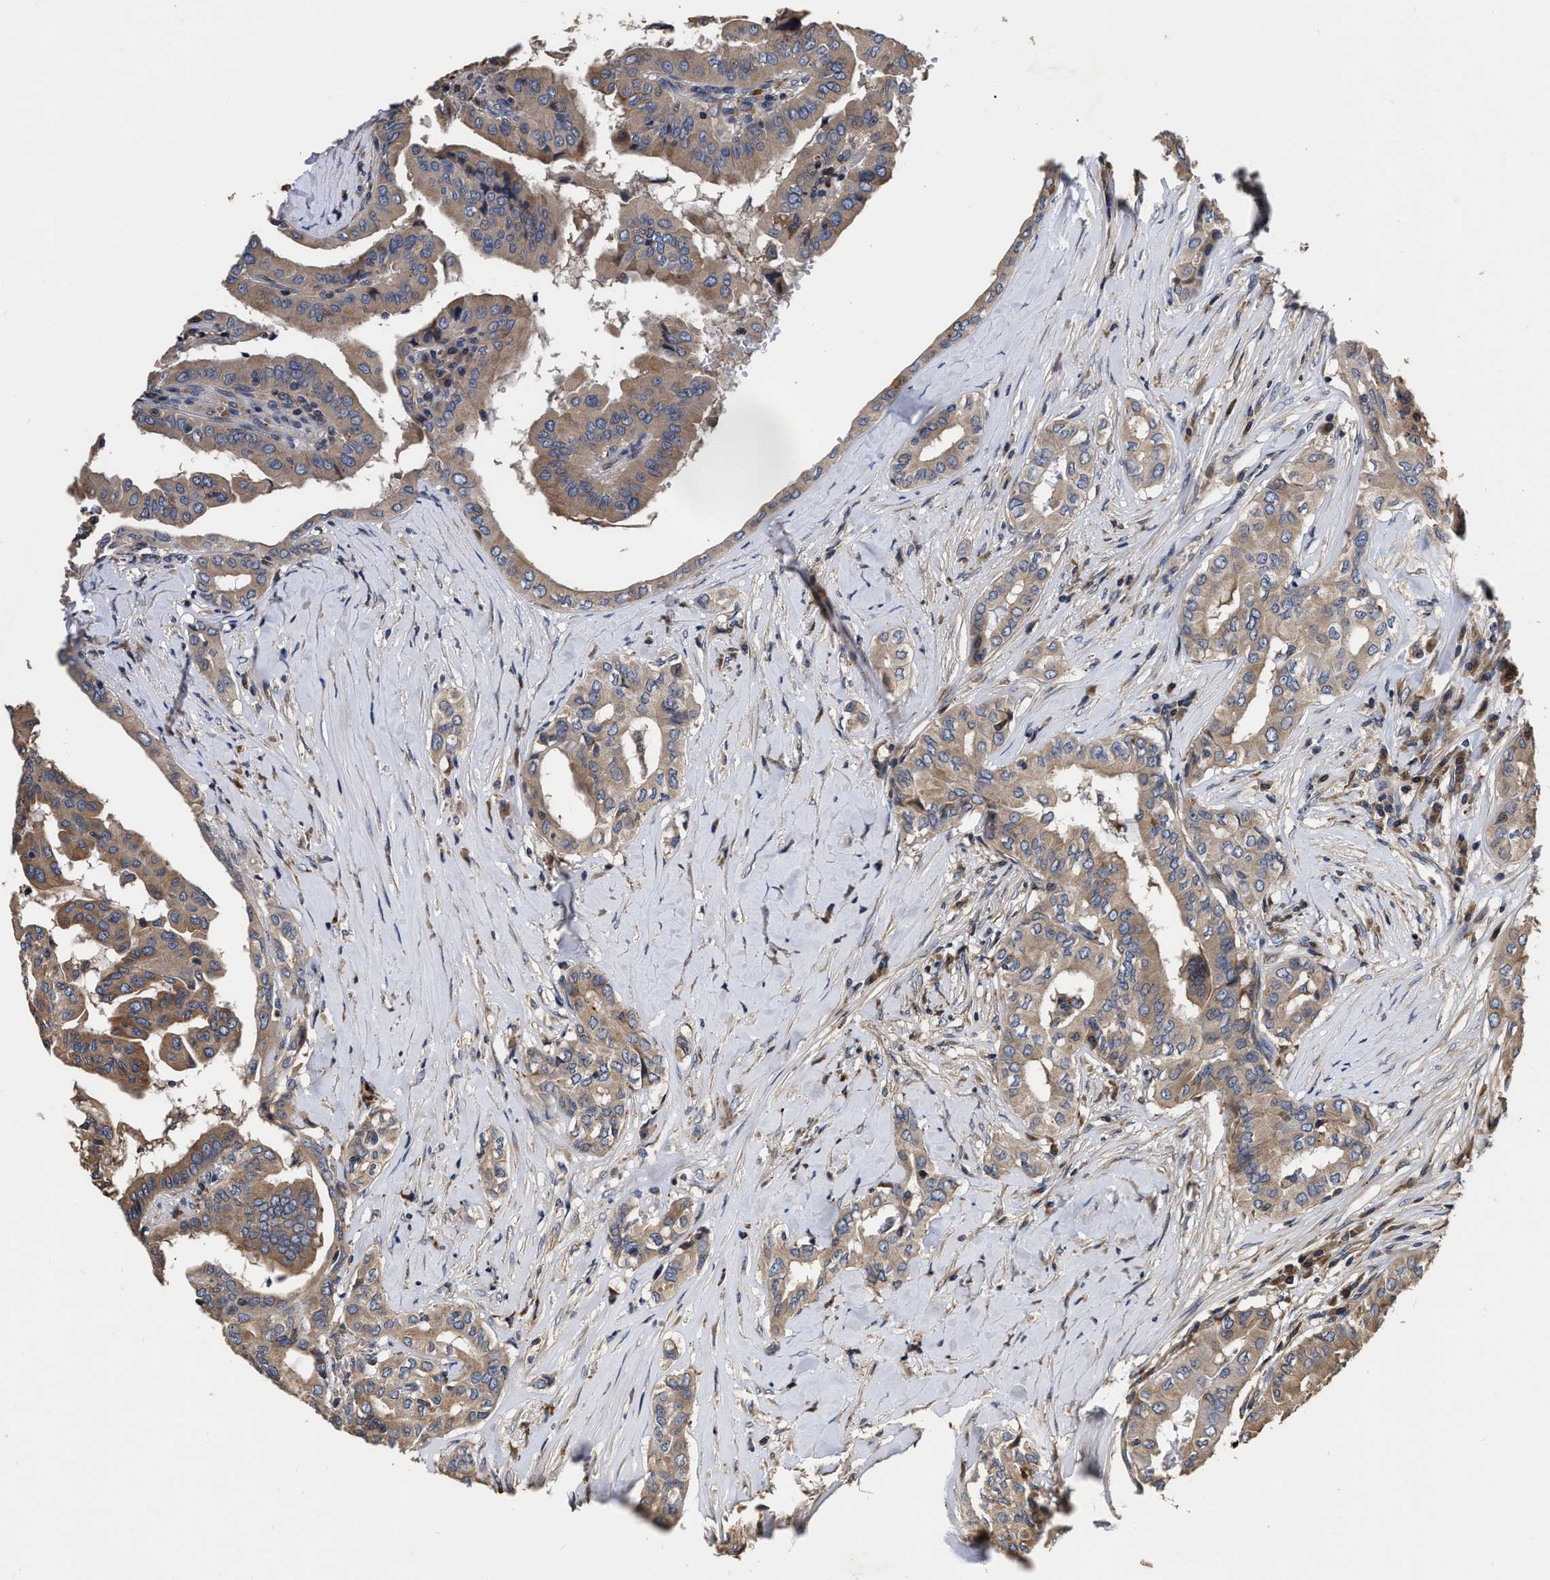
{"staining": {"intensity": "moderate", "quantity": ">75%", "location": "cytoplasmic/membranous"}, "tissue": "thyroid cancer", "cell_type": "Tumor cells", "image_type": "cancer", "snomed": [{"axis": "morphology", "description": "Papillary adenocarcinoma, NOS"}, {"axis": "topography", "description": "Thyroid gland"}], "caption": "Protein staining of papillary adenocarcinoma (thyroid) tissue reveals moderate cytoplasmic/membranous expression in approximately >75% of tumor cells.", "gene": "ABCG8", "patient": {"sex": "male", "age": 33}}